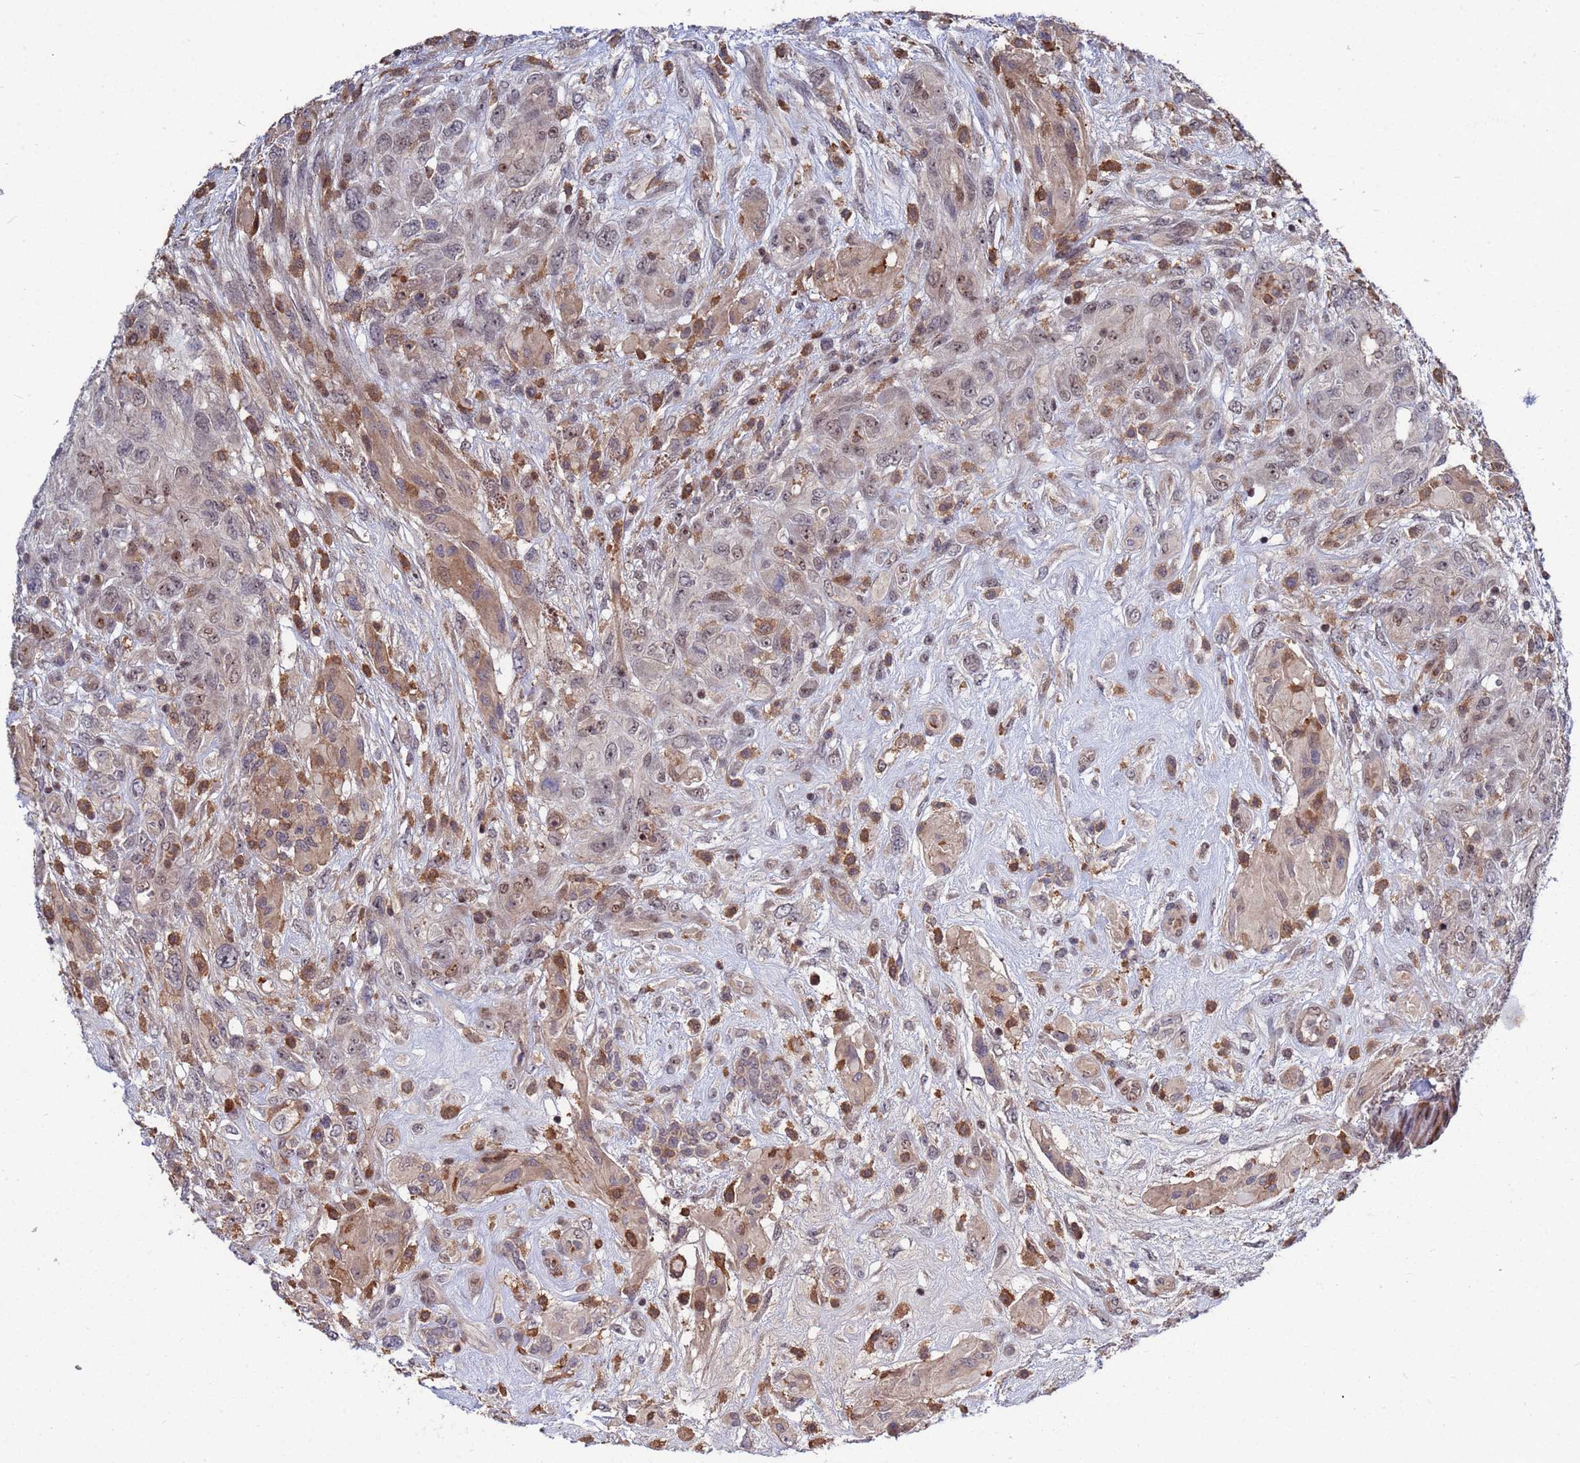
{"staining": {"intensity": "weak", "quantity": ">75%", "location": "cytoplasmic/membranous,nuclear"}, "tissue": "glioma", "cell_type": "Tumor cells", "image_type": "cancer", "snomed": [{"axis": "morphology", "description": "Glioma, malignant, High grade"}, {"axis": "topography", "description": "Brain"}], "caption": "Protein staining by immunohistochemistry (IHC) reveals weak cytoplasmic/membranous and nuclear positivity in approximately >75% of tumor cells in glioma. Using DAB (3,3'-diaminobenzidine) (brown) and hematoxylin (blue) stains, captured at high magnification using brightfield microscopy.", "gene": "TMBIM6", "patient": {"sex": "male", "age": 61}}